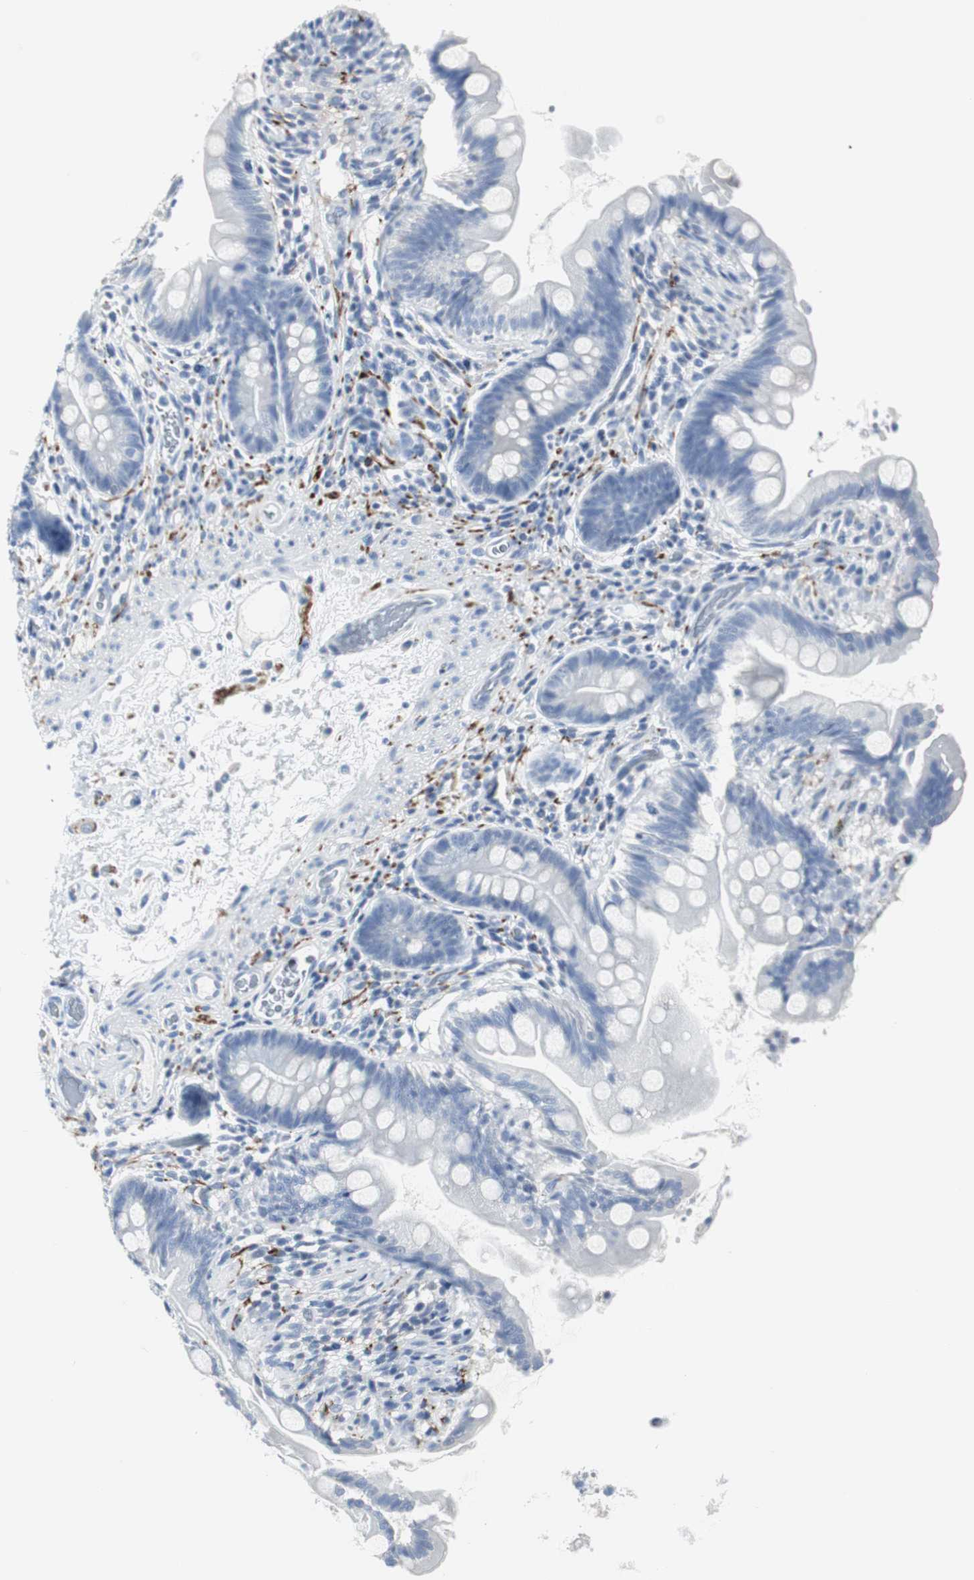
{"staining": {"intensity": "negative", "quantity": "none", "location": "none"}, "tissue": "small intestine", "cell_type": "Glandular cells", "image_type": "normal", "snomed": [{"axis": "morphology", "description": "Normal tissue, NOS"}, {"axis": "topography", "description": "Small intestine"}], "caption": "Micrograph shows no protein staining in glandular cells of unremarkable small intestine.", "gene": "GAP43", "patient": {"sex": "female", "age": 56}}